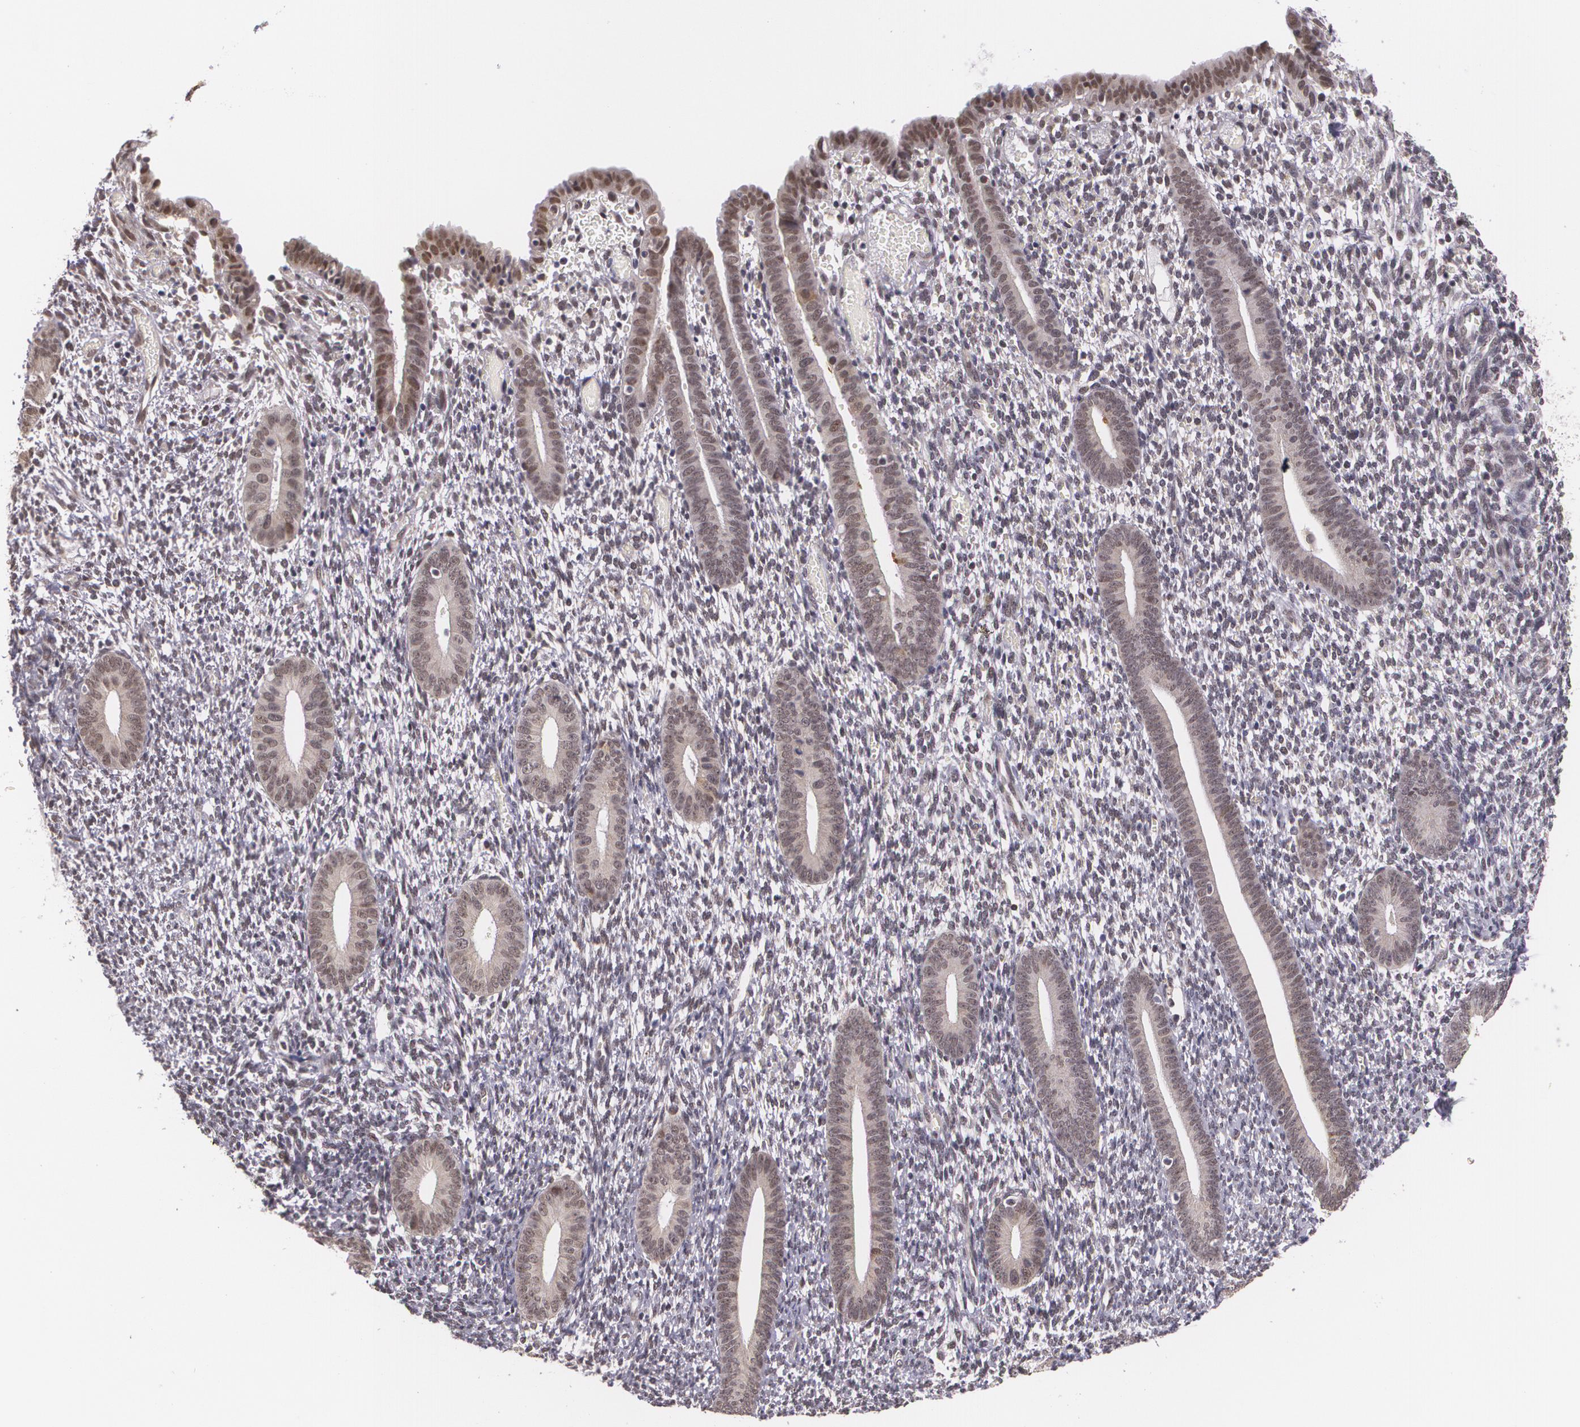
{"staining": {"intensity": "weak", "quantity": "<25%", "location": "nuclear"}, "tissue": "endometrium", "cell_type": "Cells in endometrial stroma", "image_type": "normal", "snomed": [{"axis": "morphology", "description": "Normal tissue, NOS"}, {"axis": "topography", "description": "Smooth muscle"}, {"axis": "topography", "description": "Endometrium"}], "caption": "Immunohistochemistry (IHC) of unremarkable human endometrium shows no expression in cells in endometrial stroma. Nuclei are stained in blue.", "gene": "ALX1", "patient": {"sex": "female", "age": 57}}